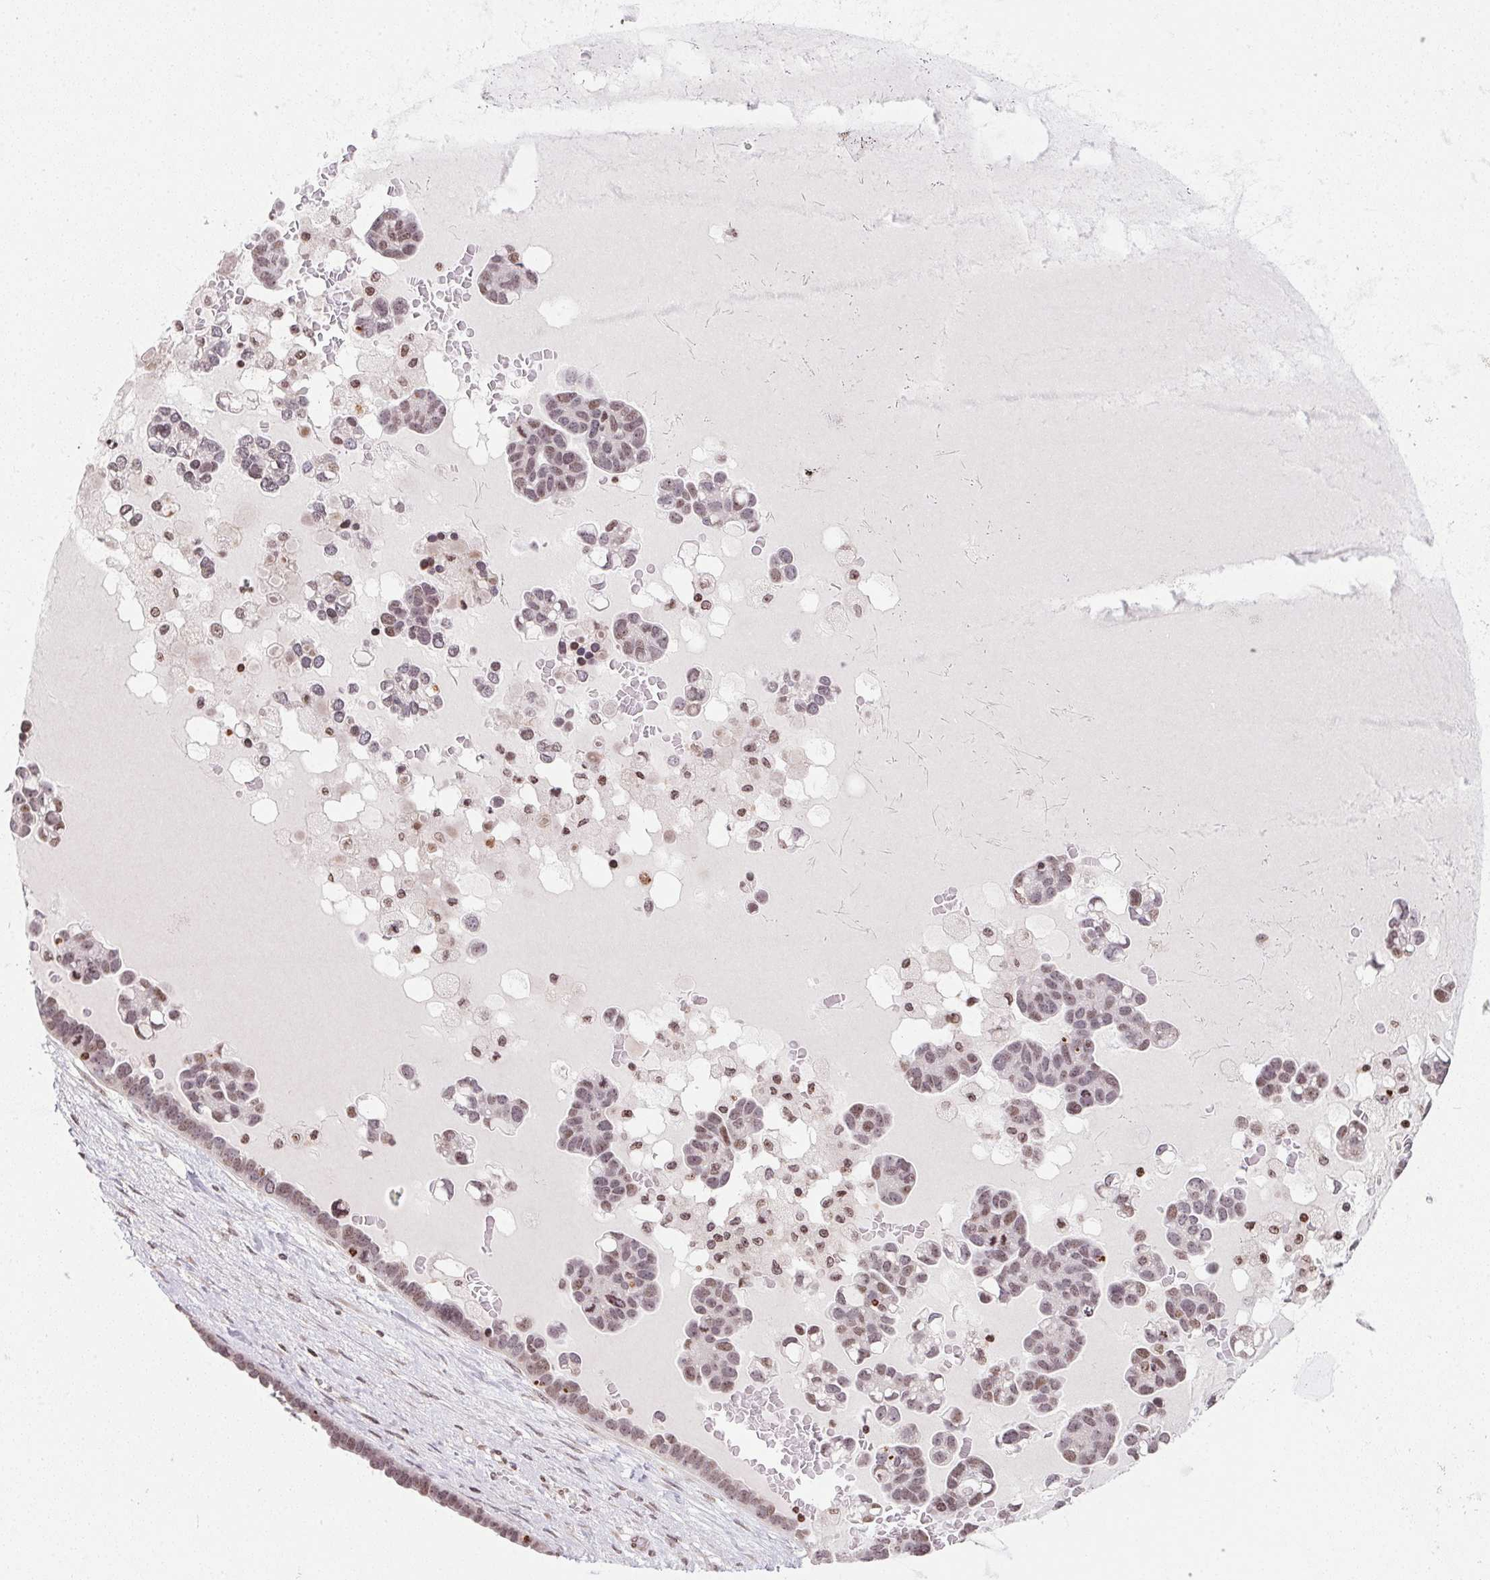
{"staining": {"intensity": "weak", "quantity": "<25%", "location": "nuclear"}, "tissue": "ovarian cancer", "cell_type": "Tumor cells", "image_type": "cancer", "snomed": [{"axis": "morphology", "description": "Cystadenocarcinoma, serous, NOS"}, {"axis": "topography", "description": "Ovary"}], "caption": "Human ovarian cancer (serous cystadenocarcinoma) stained for a protein using immunohistochemistry (IHC) demonstrates no positivity in tumor cells.", "gene": "RNF181", "patient": {"sex": "female", "age": 54}}